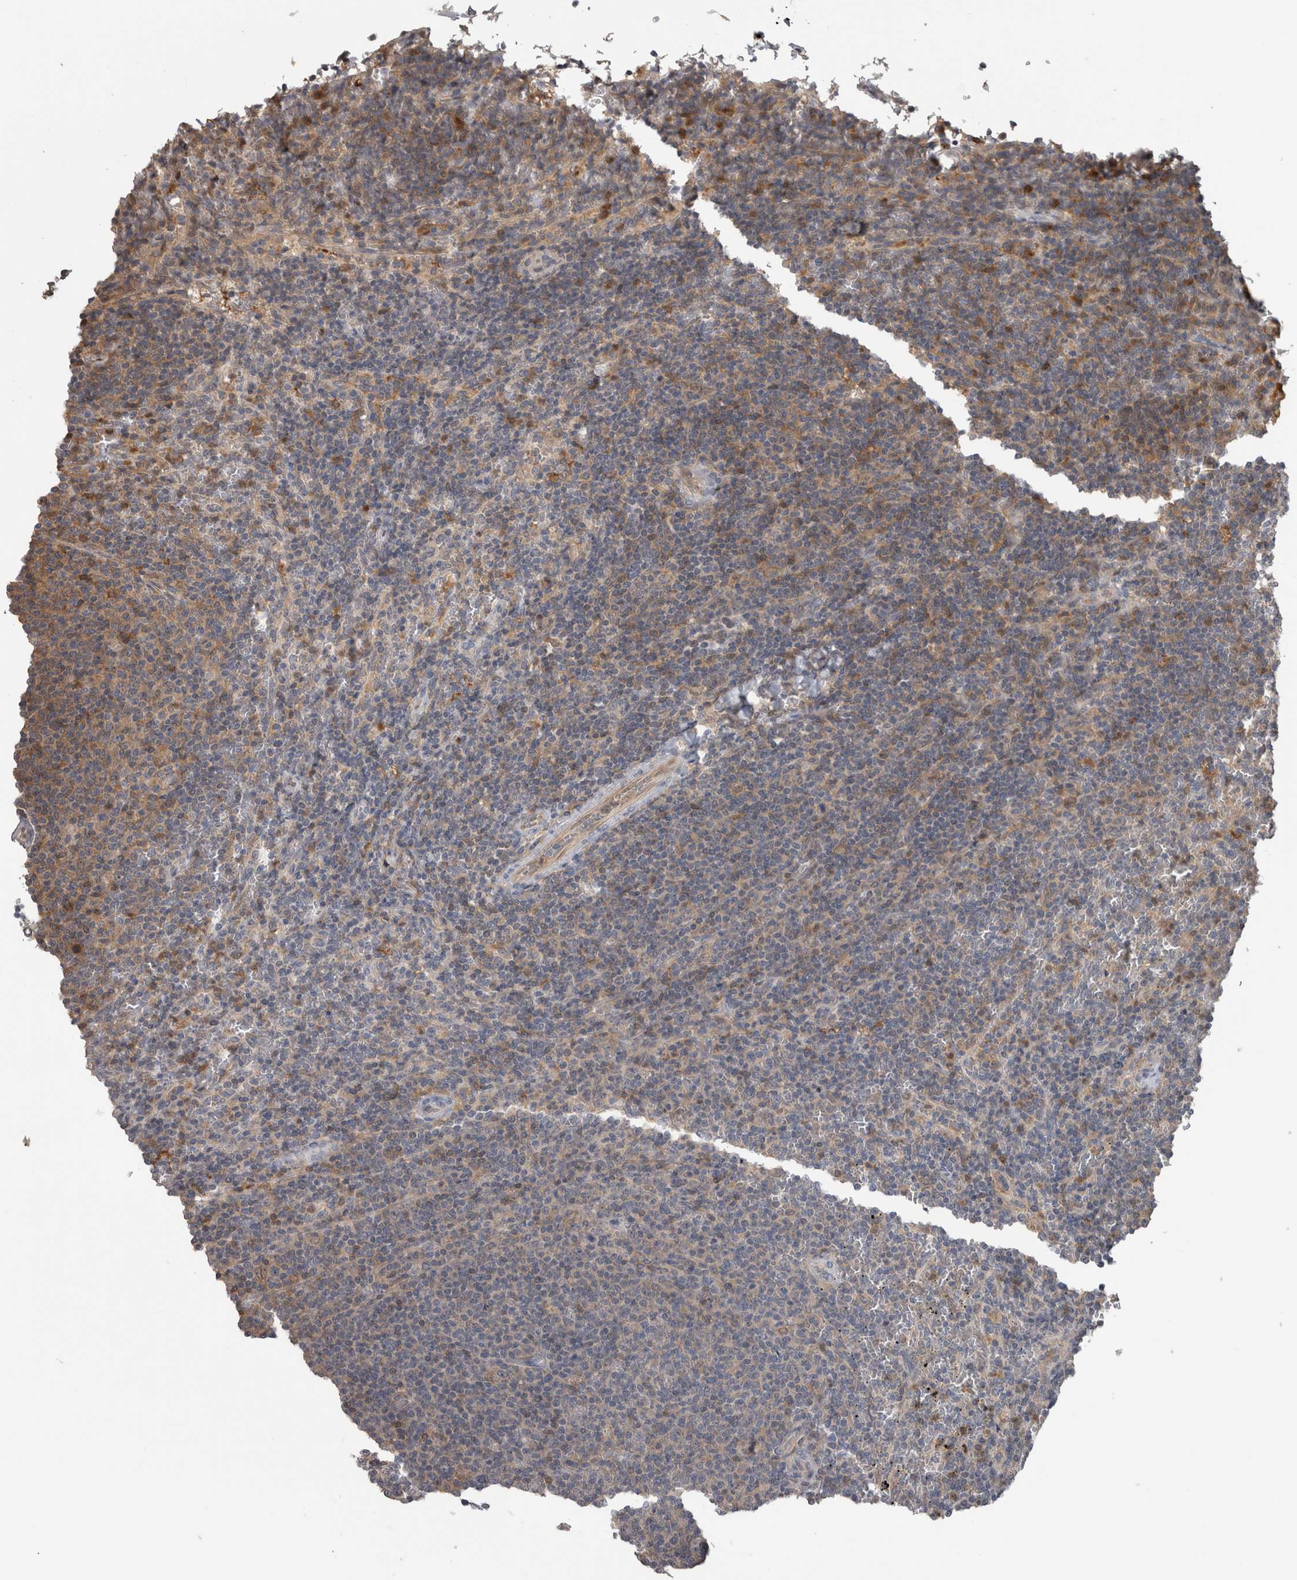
{"staining": {"intensity": "weak", "quantity": "<25%", "location": "cytoplasmic/membranous"}, "tissue": "lymphoma", "cell_type": "Tumor cells", "image_type": "cancer", "snomed": [{"axis": "morphology", "description": "Malignant lymphoma, non-Hodgkin's type, Low grade"}, {"axis": "topography", "description": "Spleen"}], "caption": "Tumor cells show no significant staining in malignant lymphoma, non-Hodgkin's type (low-grade). (Immunohistochemistry (ihc), brightfield microscopy, high magnification).", "gene": "USH1G", "patient": {"sex": "female", "age": 50}}